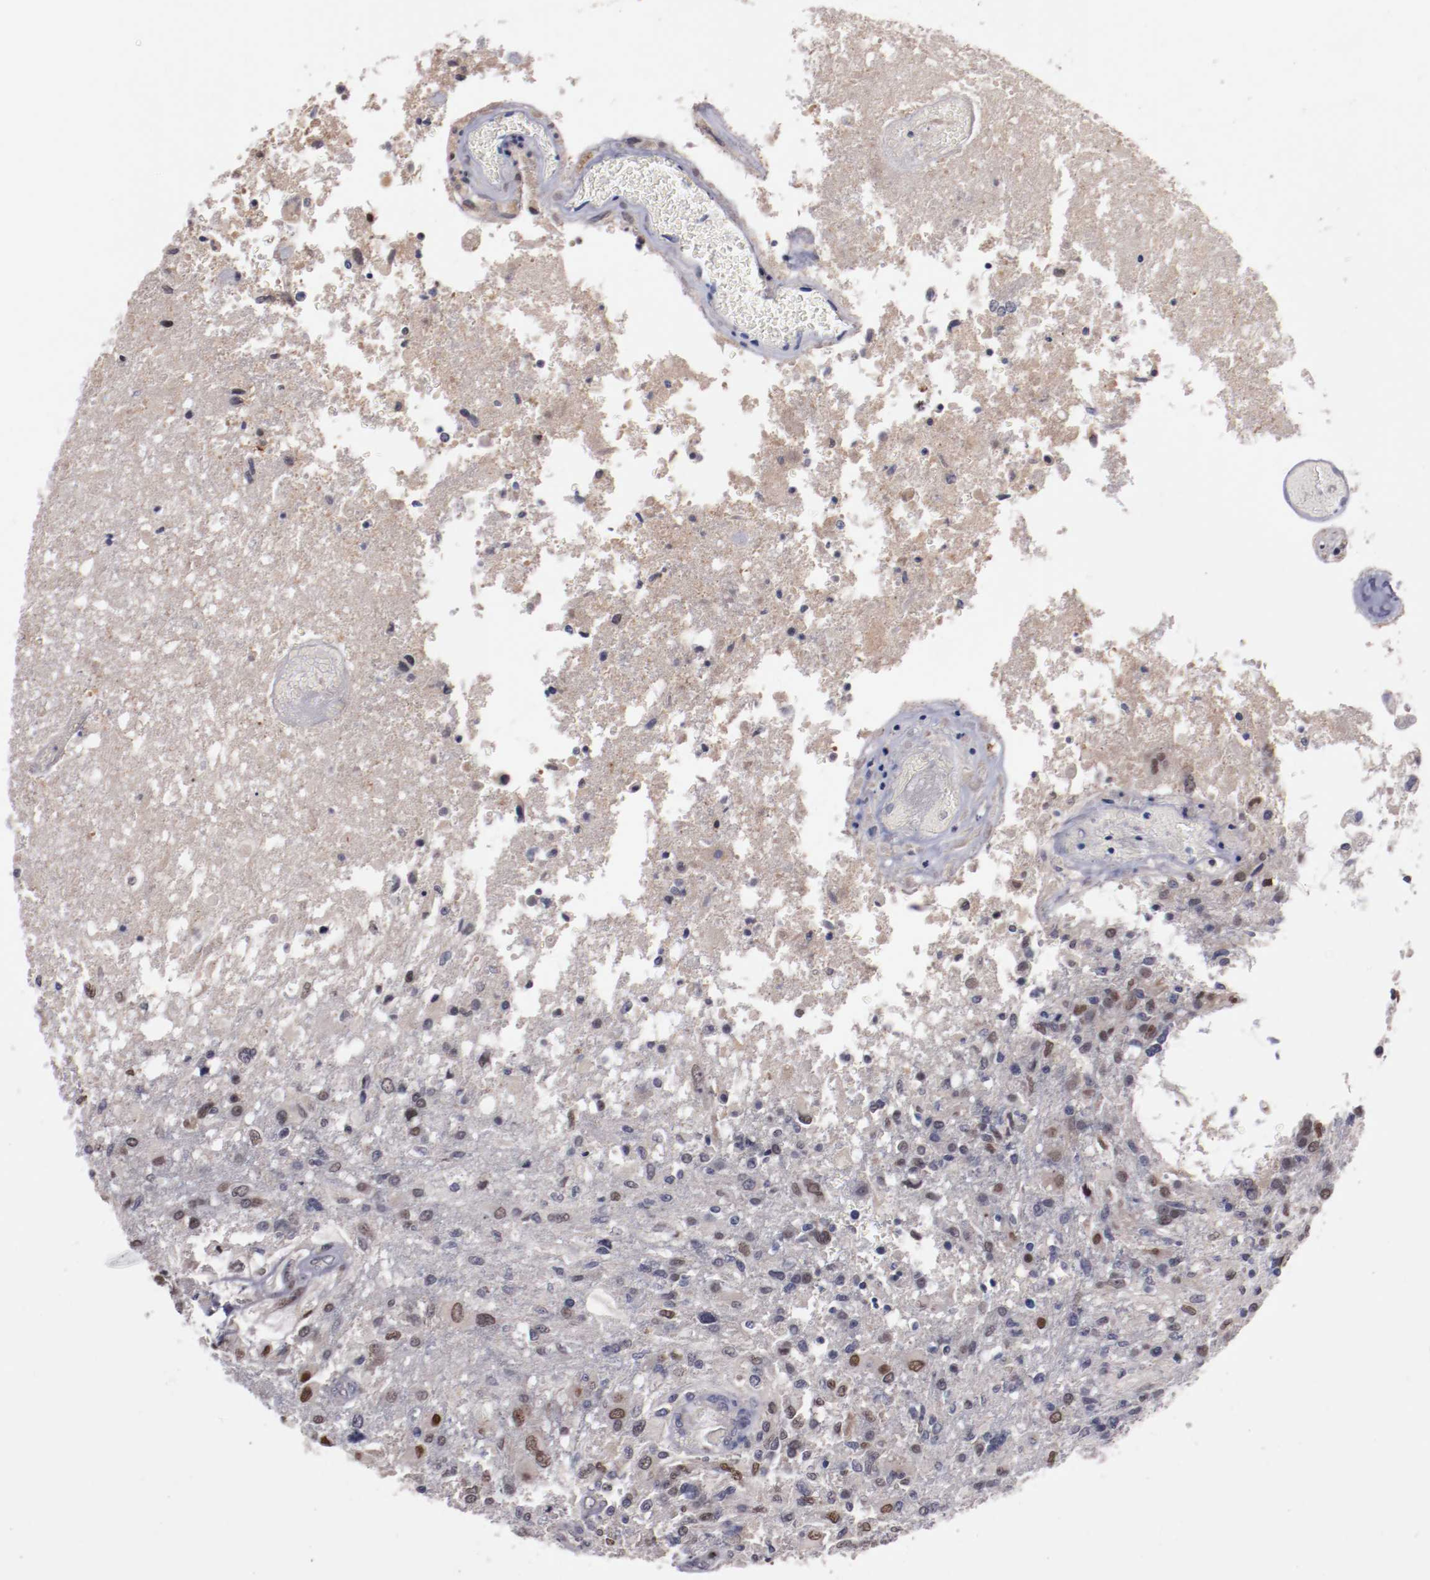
{"staining": {"intensity": "moderate", "quantity": "25%-75%", "location": "nuclear"}, "tissue": "glioma", "cell_type": "Tumor cells", "image_type": "cancer", "snomed": [{"axis": "morphology", "description": "Glioma, malignant, High grade"}, {"axis": "topography", "description": "Cerebral cortex"}], "caption": "A micrograph showing moderate nuclear positivity in about 25%-75% of tumor cells in glioma, as visualized by brown immunohistochemical staining.", "gene": "FAM81A", "patient": {"sex": "male", "age": 79}}